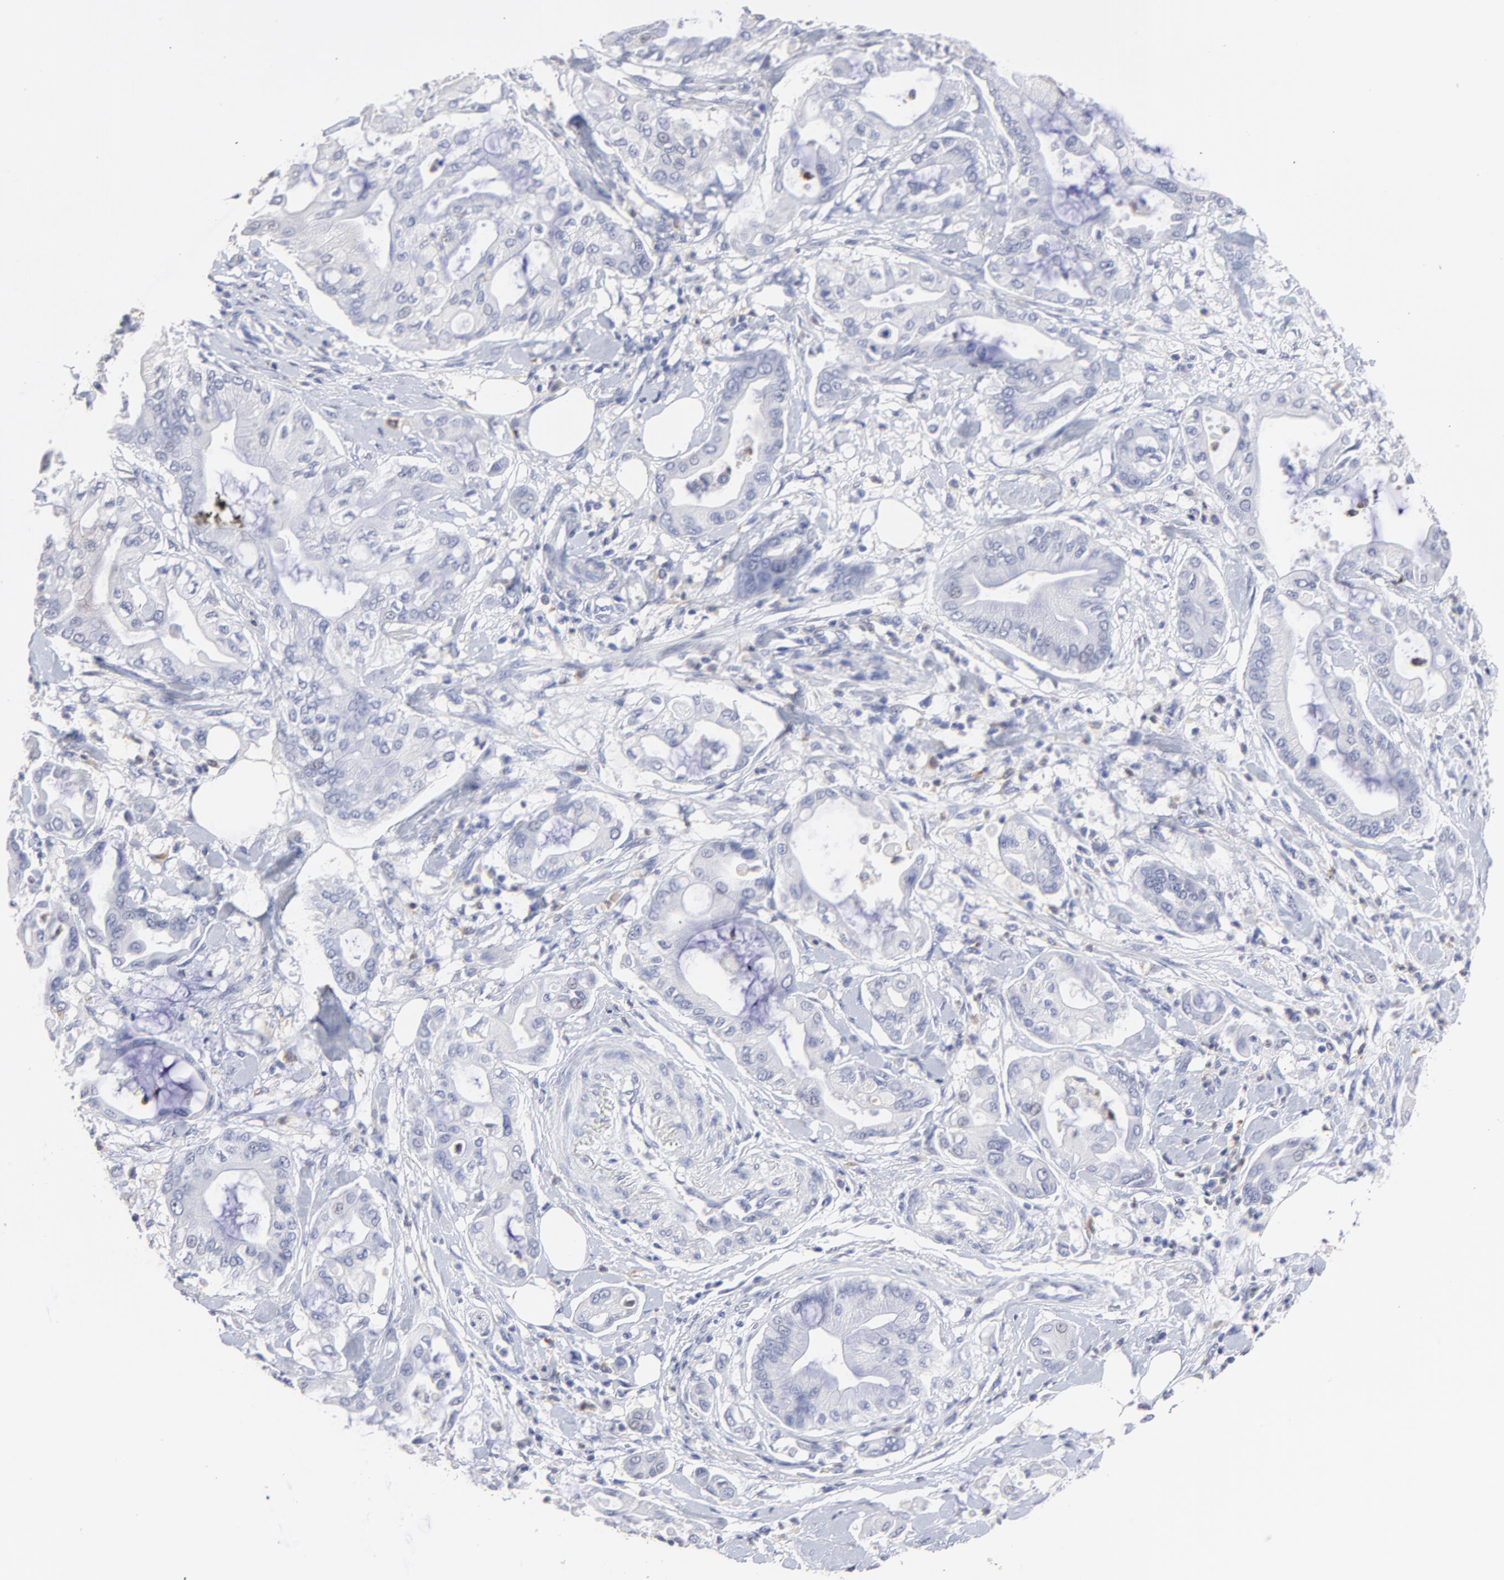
{"staining": {"intensity": "negative", "quantity": "none", "location": "none"}, "tissue": "pancreatic cancer", "cell_type": "Tumor cells", "image_type": "cancer", "snomed": [{"axis": "morphology", "description": "Adenocarcinoma, NOS"}, {"axis": "morphology", "description": "Adenocarcinoma, metastatic, NOS"}, {"axis": "topography", "description": "Lymph node"}, {"axis": "topography", "description": "Pancreas"}, {"axis": "topography", "description": "Duodenum"}], "caption": "This is an IHC micrograph of pancreatic cancer. There is no expression in tumor cells.", "gene": "SMARCA1", "patient": {"sex": "female", "age": 64}}